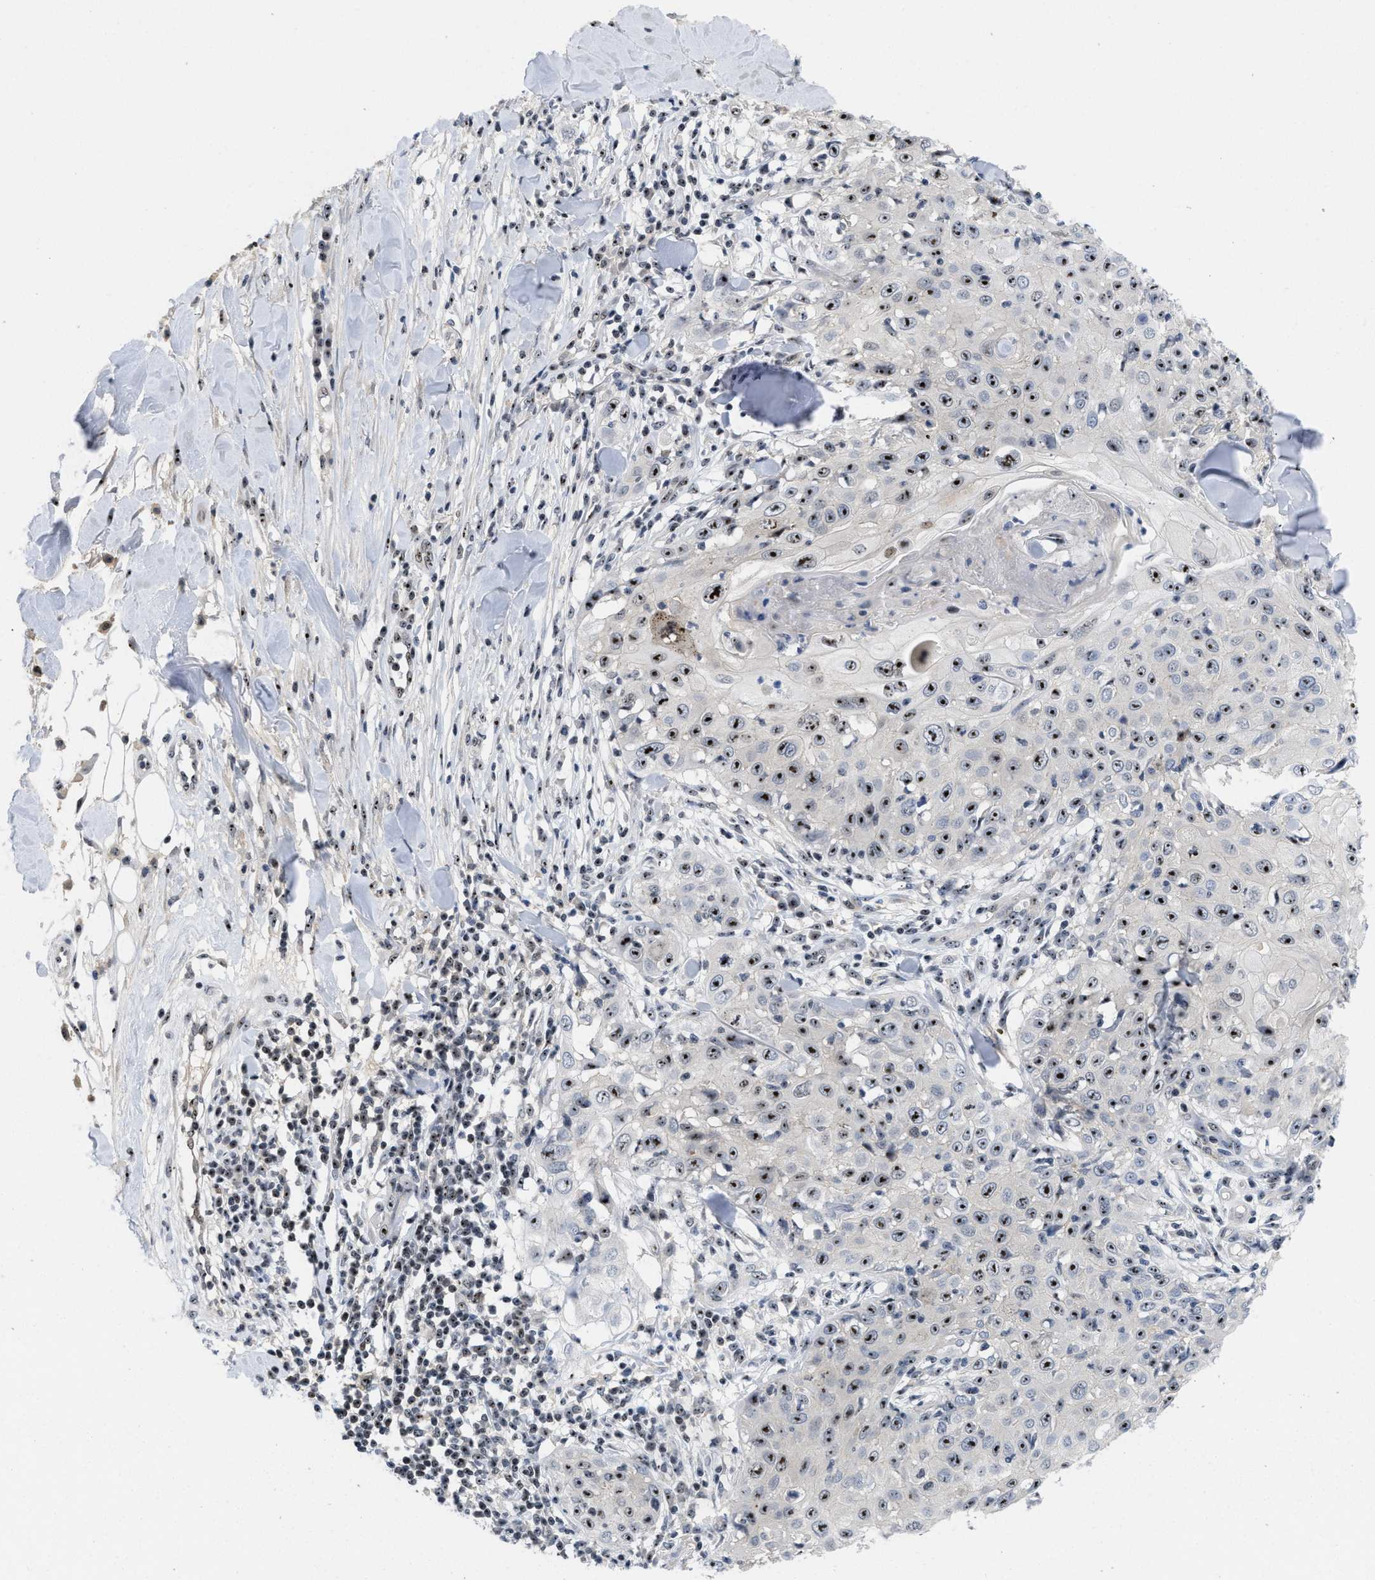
{"staining": {"intensity": "strong", "quantity": ">75%", "location": "nuclear"}, "tissue": "skin cancer", "cell_type": "Tumor cells", "image_type": "cancer", "snomed": [{"axis": "morphology", "description": "Squamous cell carcinoma, NOS"}, {"axis": "topography", "description": "Skin"}], "caption": "Protein expression analysis of skin cancer demonstrates strong nuclear staining in about >75% of tumor cells.", "gene": "NOP58", "patient": {"sex": "male", "age": 86}}